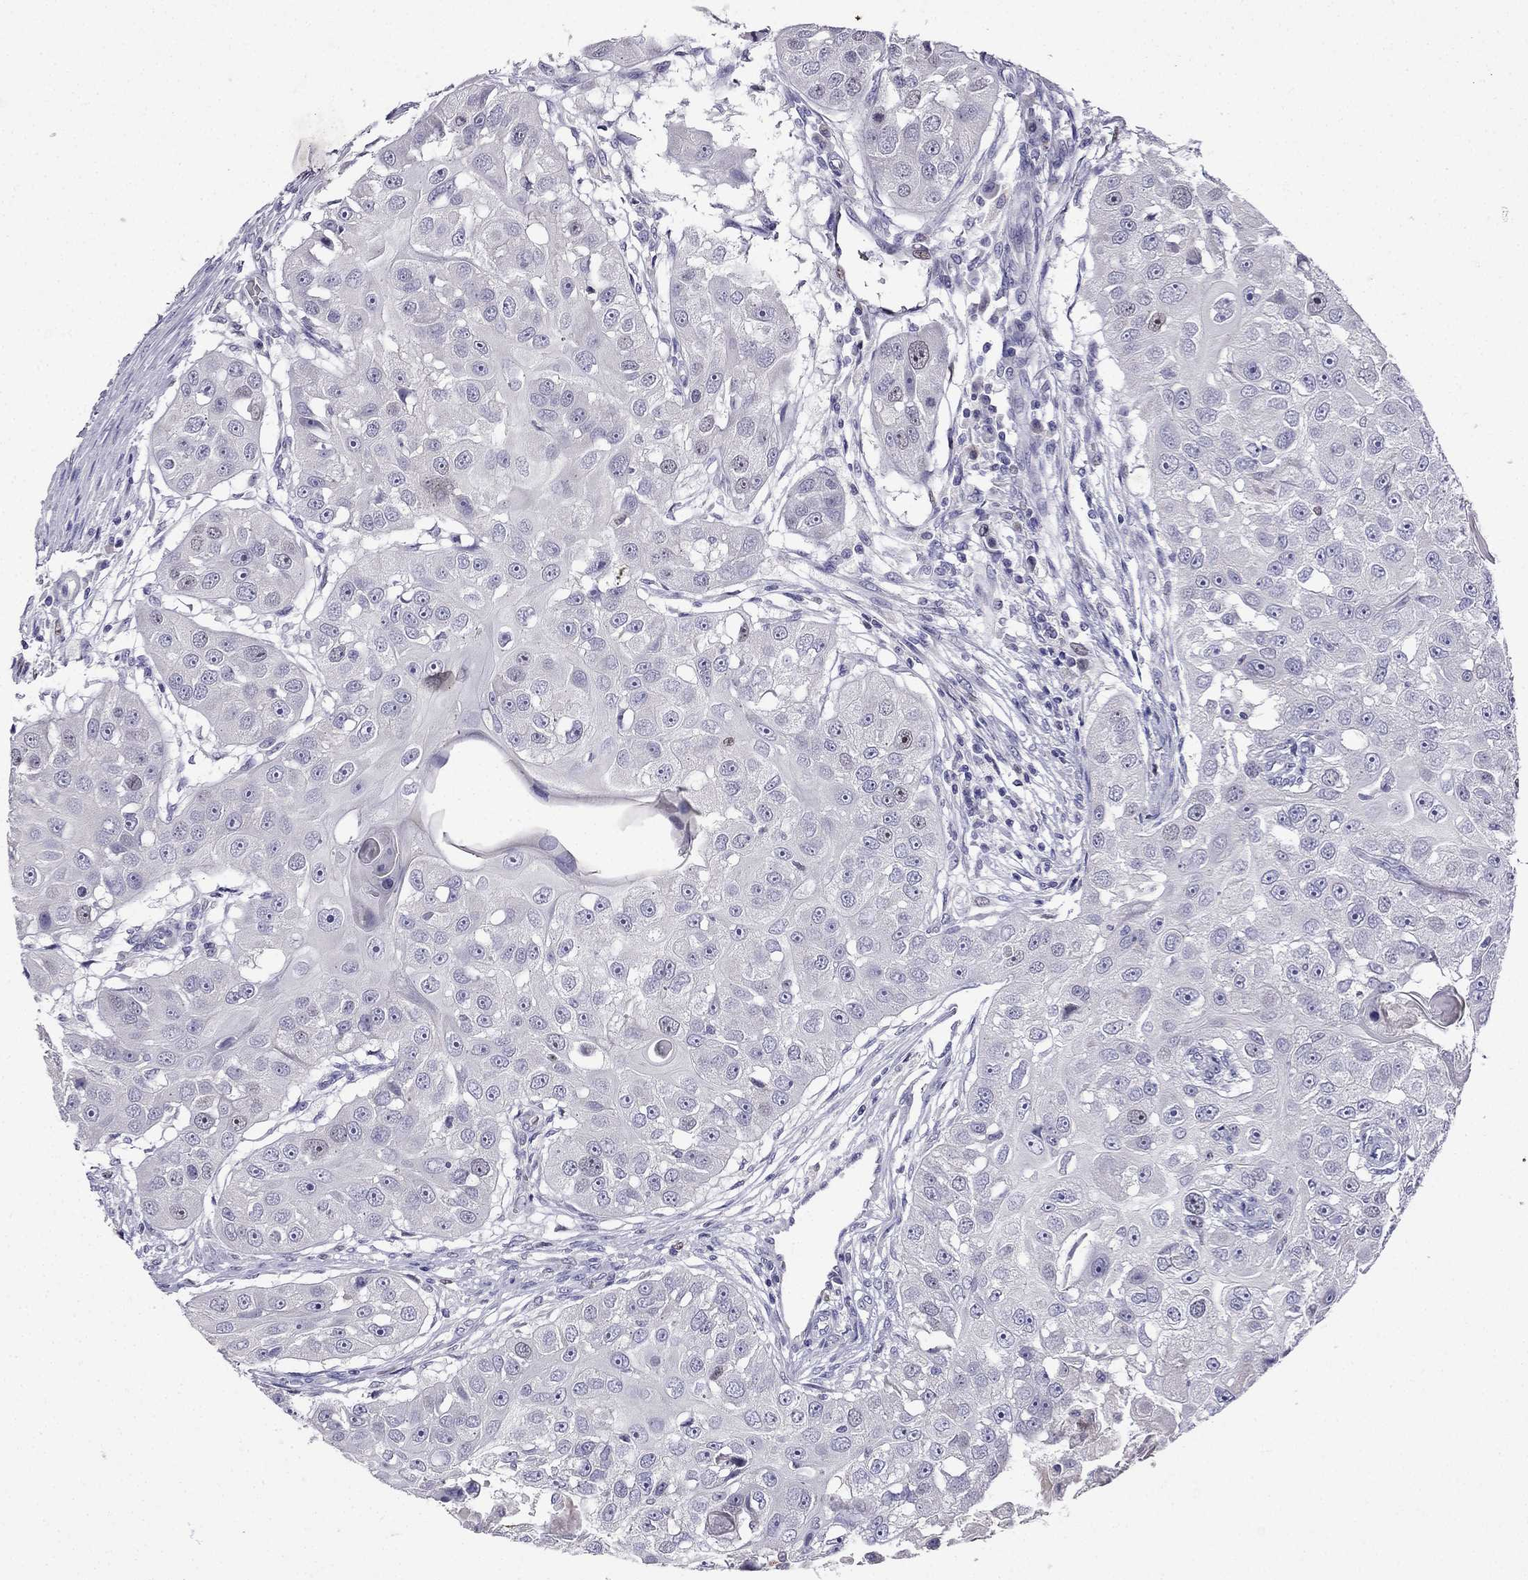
{"staining": {"intensity": "weak", "quantity": "<25%", "location": "nuclear"}, "tissue": "head and neck cancer", "cell_type": "Tumor cells", "image_type": "cancer", "snomed": [{"axis": "morphology", "description": "Squamous cell carcinoma, NOS"}, {"axis": "topography", "description": "Head-Neck"}], "caption": "Immunohistochemistry (IHC) histopathology image of neoplastic tissue: head and neck cancer stained with DAB shows no significant protein staining in tumor cells.", "gene": "UHRF1", "patient": {"sex": "male", "age": 51}}